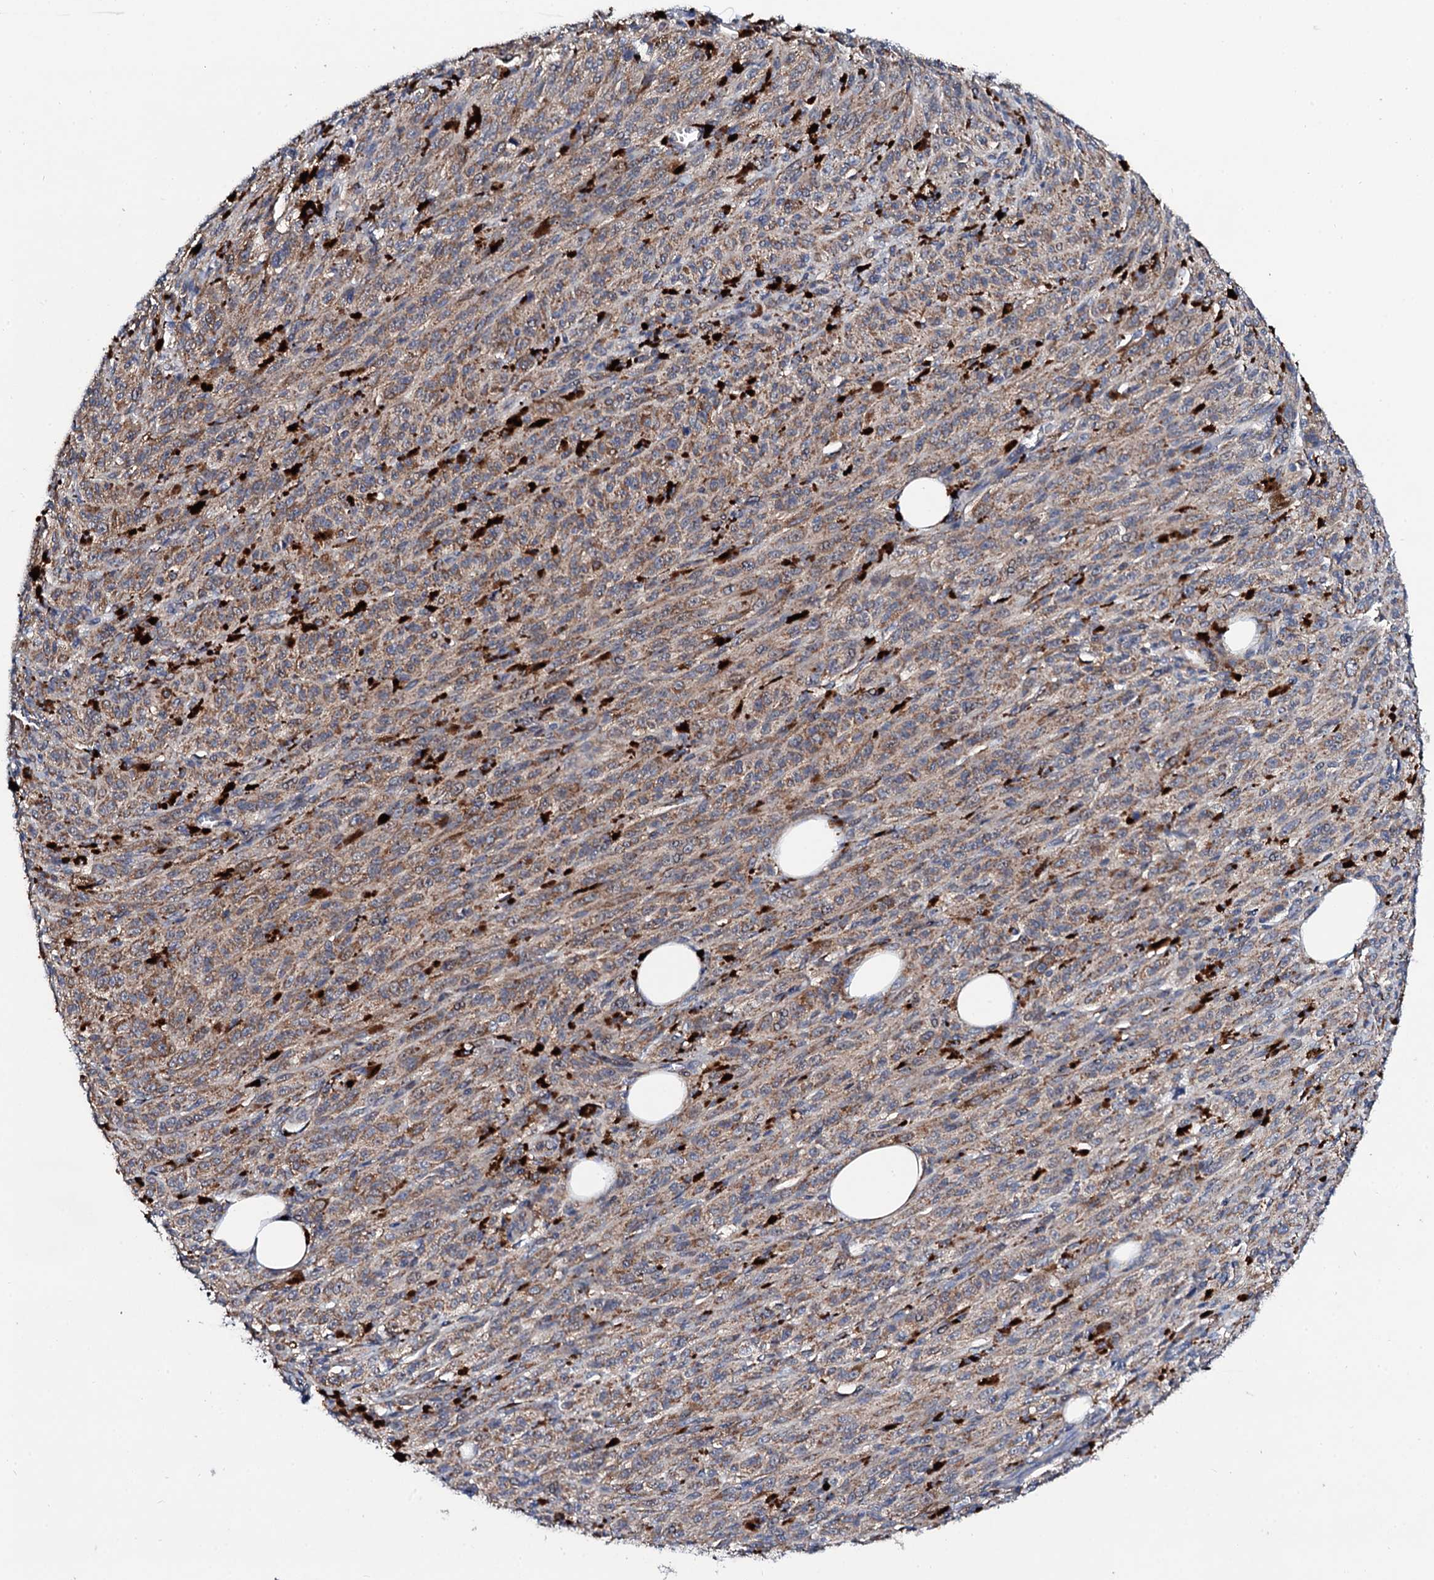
{"staining": {"intensity": "moderate", "quantity": ">75%", "location": "cytoplasmic/membranous"}, "tissue": "melanoma", "cell_type": "Tumor cells", "image_type": "cancer", "snomed": [{"axis": "morphology", "description": "Malignant melanoma, NOS"}, {"axis": "topography", "description": "Skin"}], "caption": "This image displays malignant melanoma stained with IHC to label a protein in brown. The cytoplasmic/membranous of tumor cells show moderate positivity for the protein. Nuclei are counter-stained blue.", "gene": "COG4", "patient": {"sex": "female", "age": 52}}